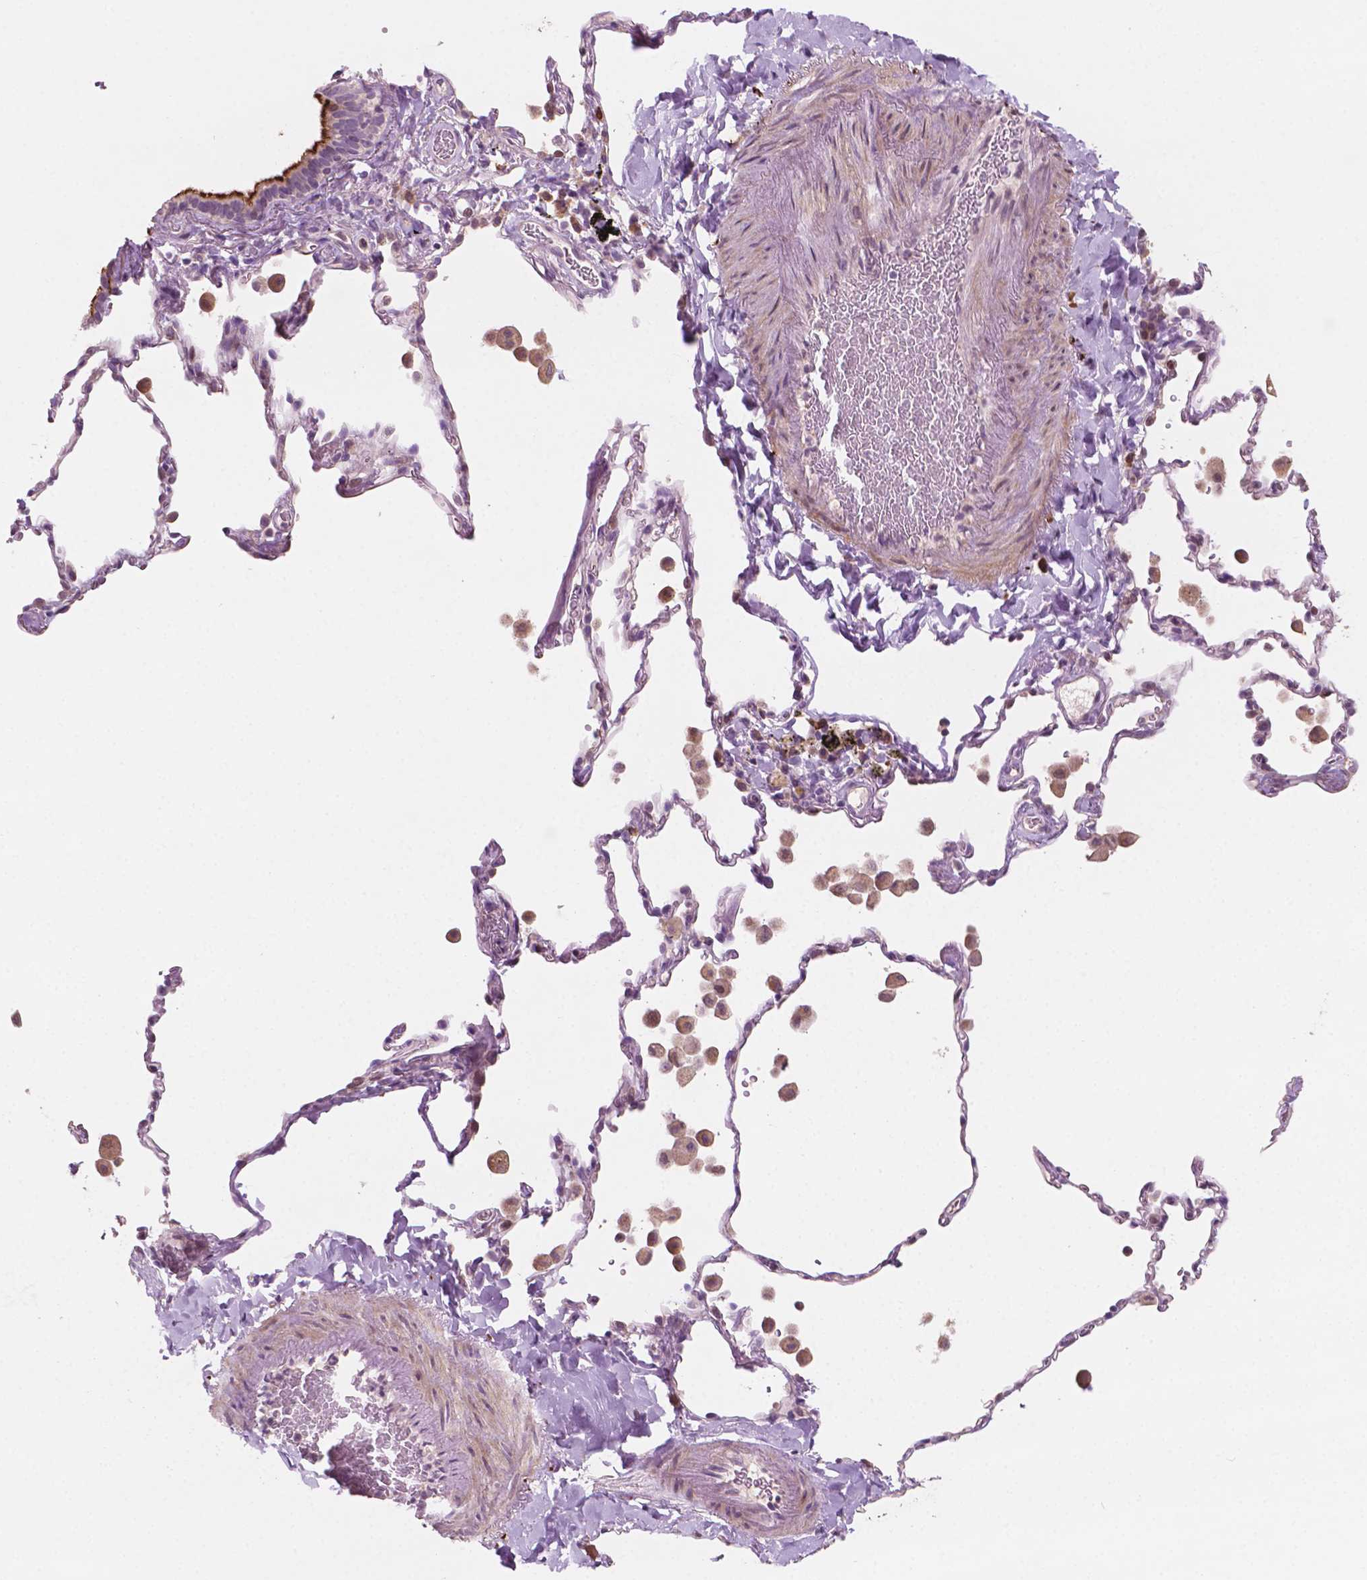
{"staining": {"intensity": "strong", "quantity": ">75%", "location": "cytoplasmic/membranous"}, "tissue": "bronchus", "cell_type": "Respiratory epithelial cells", "image_type": "normal", "snomed": [{"axis": "morphology", "description": "Normal tissue, NOS"}, {"axis": "topography", "description": "Bronchus"}, {"axis": "topography", "description": "Lung"}], "caption": "This is a histology image of immunohistochemistry staining of benign bronchus, which shows strong positivity in the cytoplasmic/membranous of respiratory epithelial cells.", "gene": "LRP1B", "patient": {"sex": "male", "age": 54}}